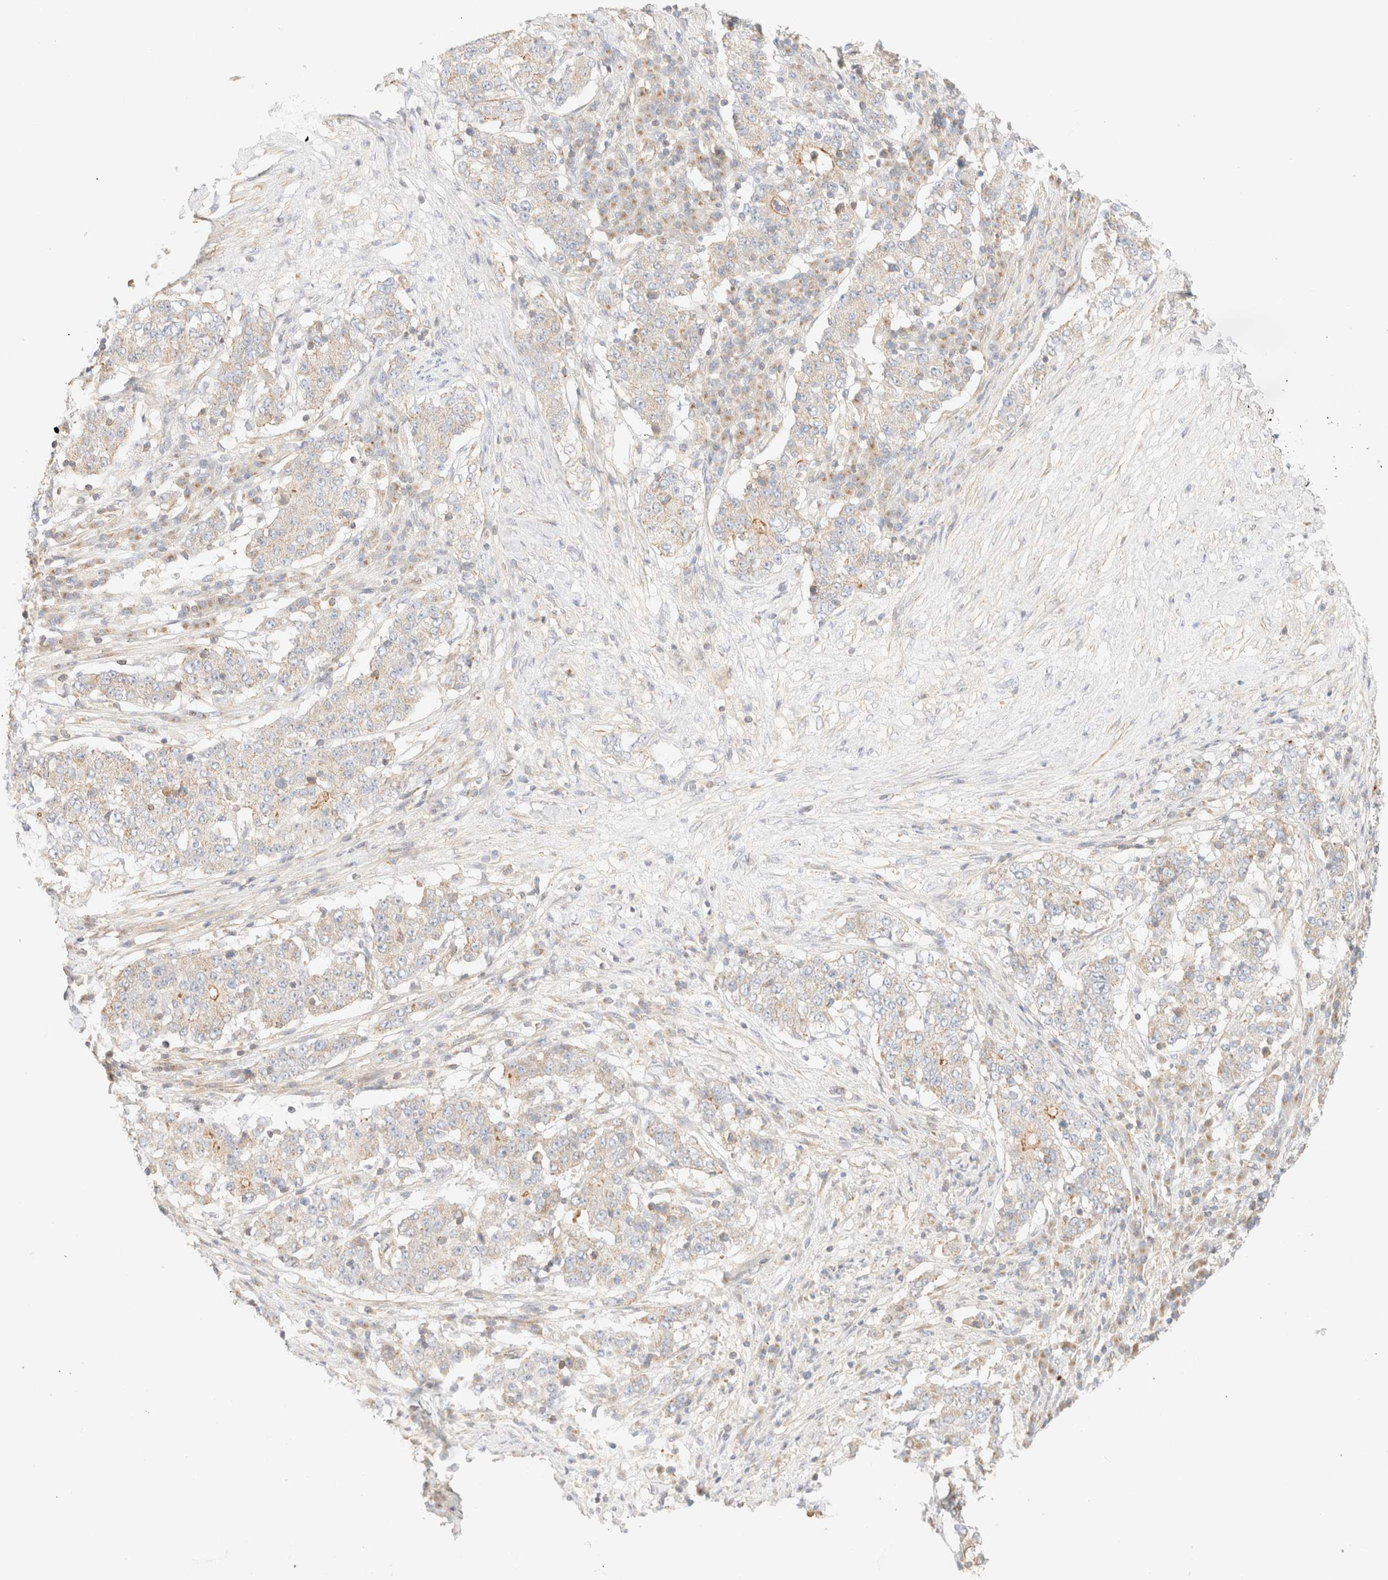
{"staining": {"intensity": "weak", "quantity": "<25%", "location": "cytoplasmic/membranous"}, "tissue": "stomach cancer", "cell_type": "Tumor cells", "image_type": "cancer", "snomed": [{"axis": "morphology", "description": "Adenocarcinoma, NOS"}, {"axis": "topography", "description": "Stomach"}], "caption": "This is an immunohistochemistry photomicrograph of human stomach cancer (adenocarcinoma). There is no staining in tumor cells.", "gene": "MYO10", "patient": {"sex": "male", "age": 59}}